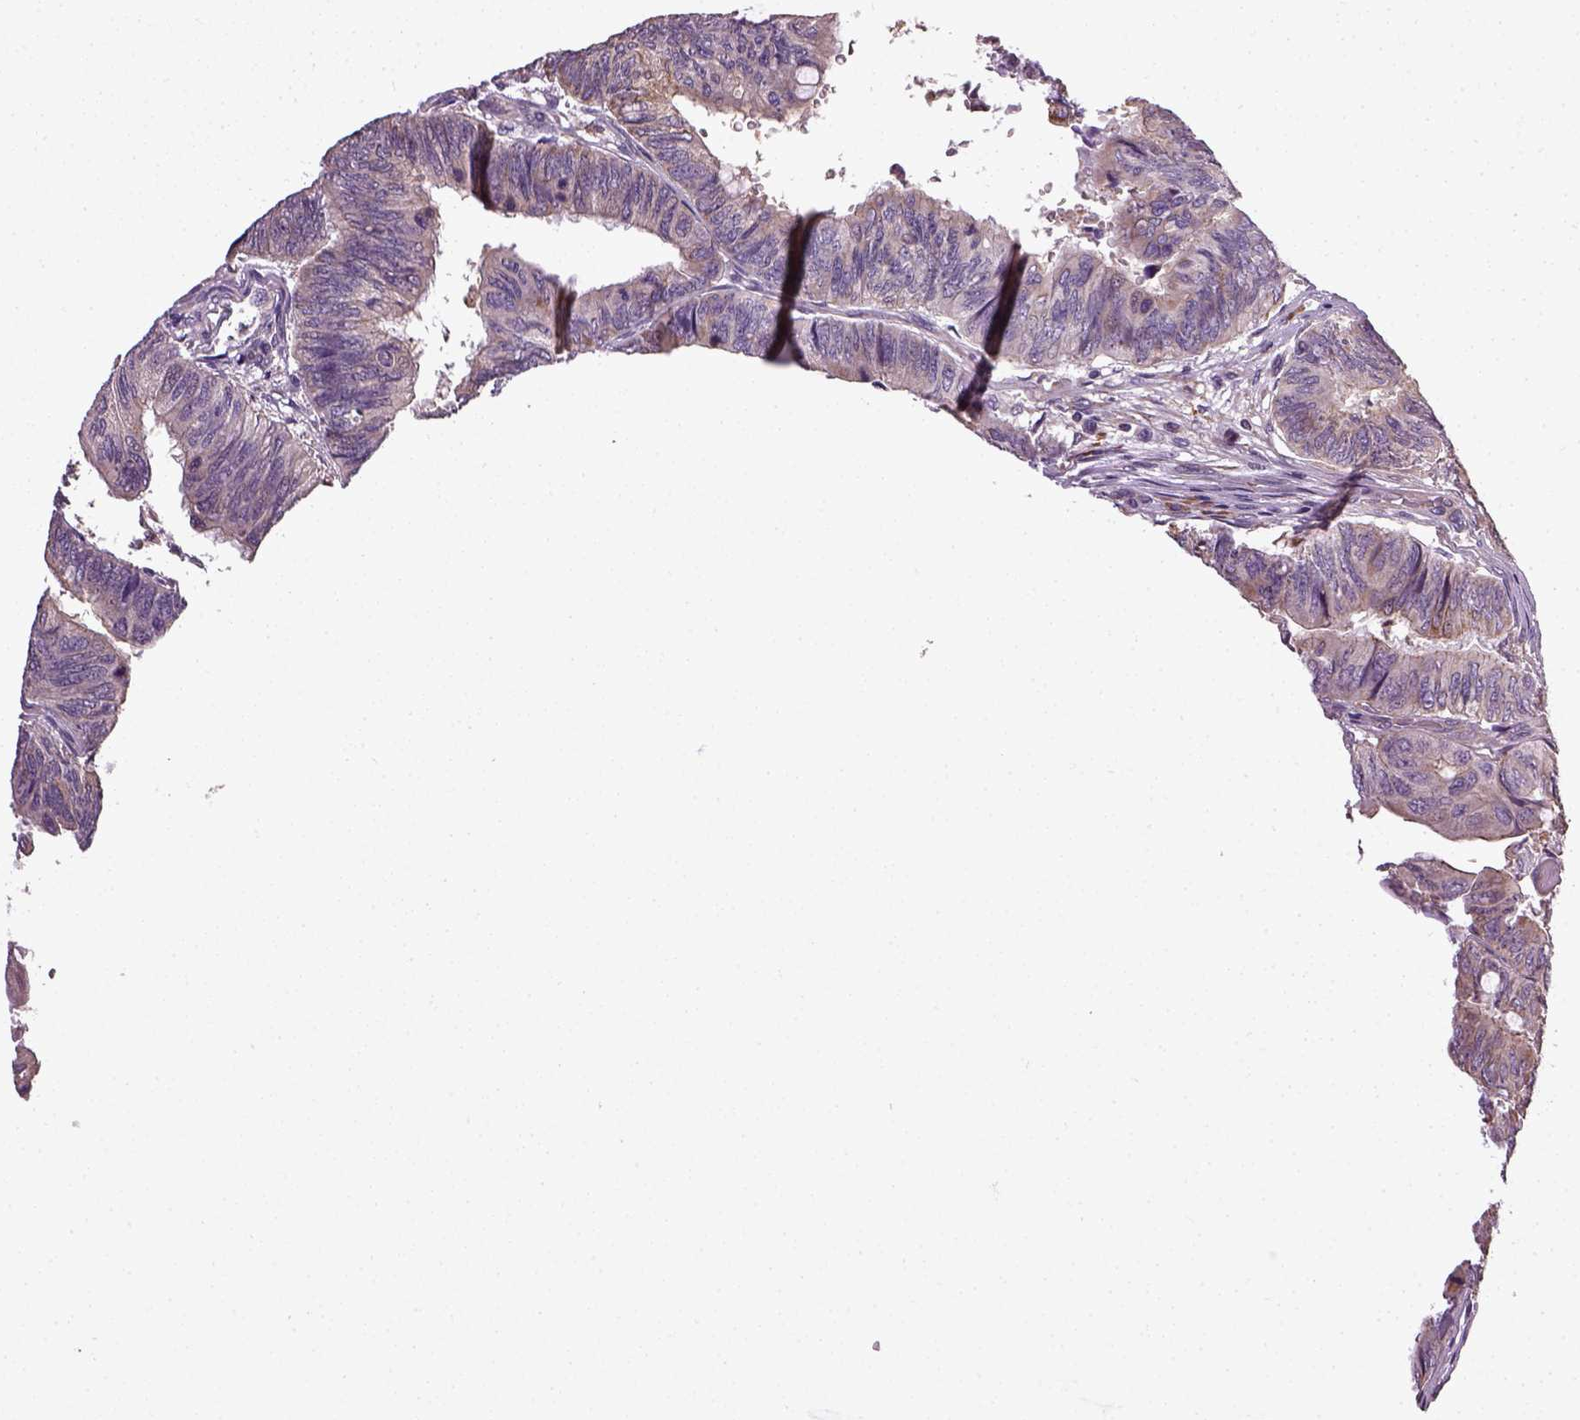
{"staining": {"intensity": "negative", "quantity": "none", "location": "none"}, "tissue": "colorectal cancer", "cell_type": "Tumor cells", "image_type": "cancer", "snomed": [{"axis": "morphology", "description": "Normal tissue, NOS"}, {"axis": "morphology", "description": "Adenocarcinoma, NOS"}, {"axis": "topography", "description": "Rectum"}, {"axis": "topography", "description": "Peripheral nerve tissue"}], "caption": "Colorectal cancer was stained to show a protein in brown. There is no significant staining in tumor cells. (Brightfield microscopy of DAB immunohistochemistry (IHC) at high magnification).", "gene": "TPRG1", "patient": {"sex": "male", "age": 92}}